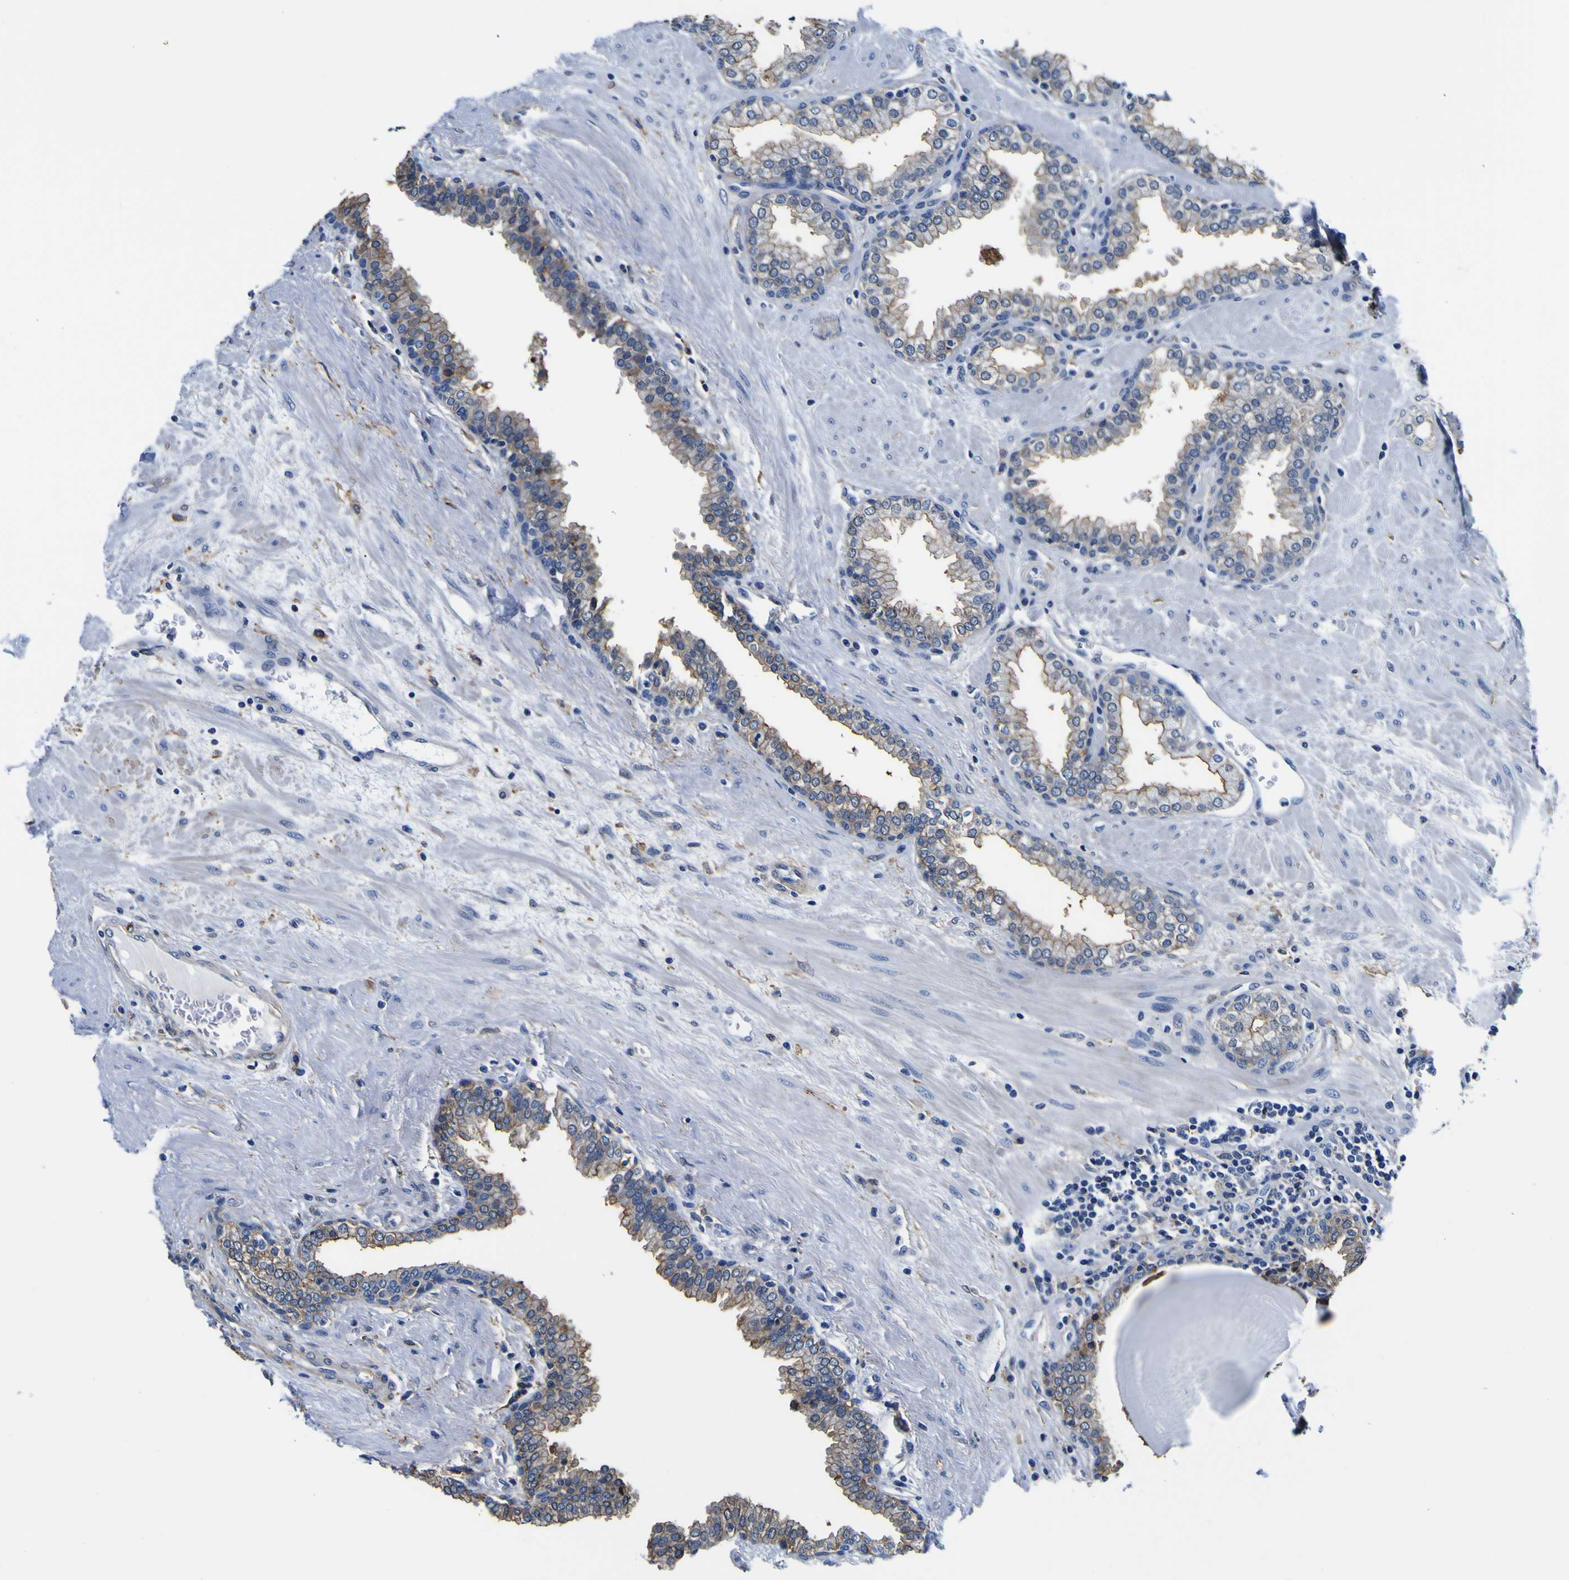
{"staining": {"intensity": "moderate", "quantity": ">75%", "location": "cytoplasmic/membranous"}, "tissue": "prostate", "cell_type": "Glandular cells", "image_type": "normal", "snomed": [{"axis": "morphology", "description": "Normal tissue, NOS"}, {"axis": "topography", "description": "Prostate"}], "caption": "Protein staining reveals moderate cytoplasmic/membranous positivity in about >75% of glandular cells in normal prostate. Using DAB (3,3'-diaminobenzidine) (brown) and hematoxylin (blue) stains, captured at high magnification using brightfield microscopy.", "gene": "PXDN", "patient": {"sex": "male", "age": 51}}